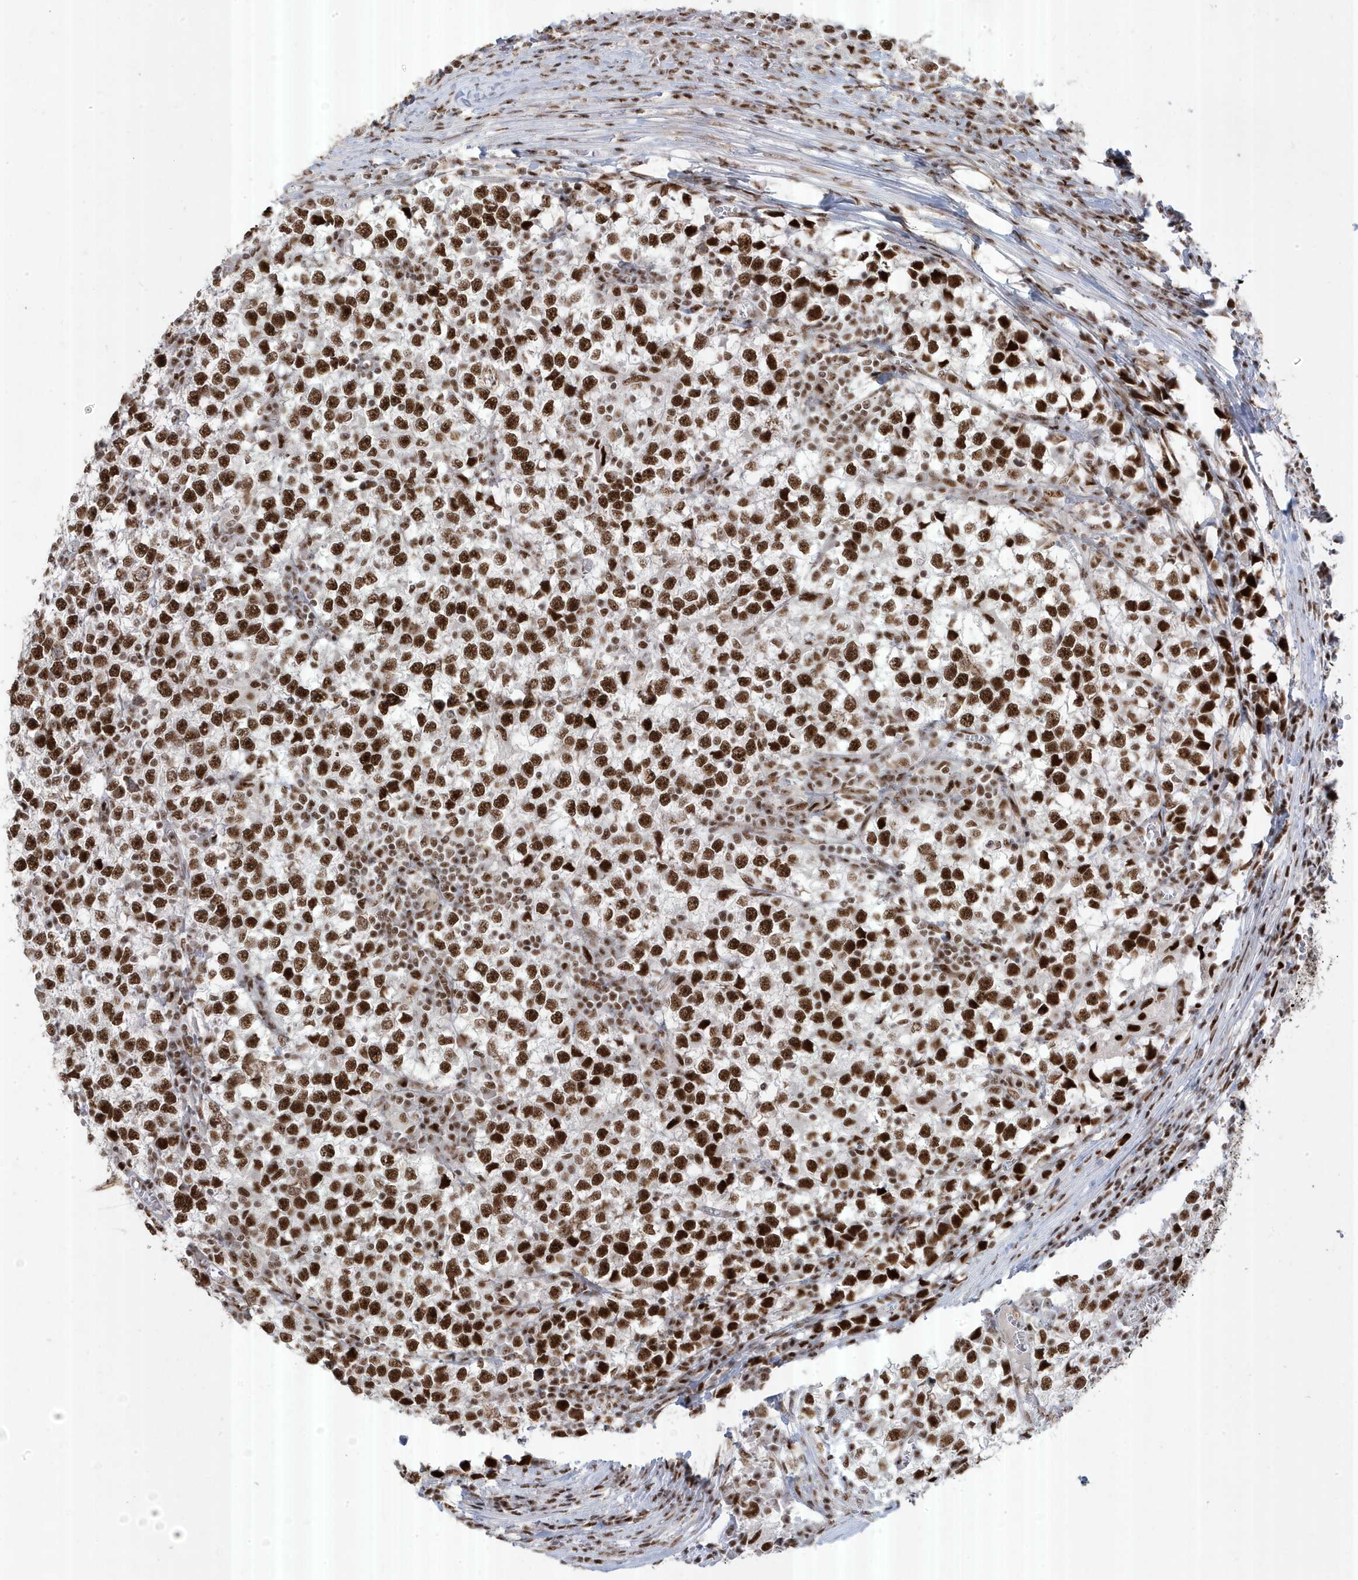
{"staining": {"intensity": "strong", "quantity": ">75%", "location": "nuclear"}, "tissue": "testis cancer", "cell_type": "Tumor cells", "image_type": "cancer", "snomed": [{"axis": "morphology", "description": "Seminoma, NOS"}, {"axis": "topography", "description": "Testis"}], "caption": "Protein staining of seminoma (testis) tissue displays strong nuclear staining in approximately >75% of tumor cells. (brown staining indicates protein expression, while blue staining denotes nuclei).", "gene": "MTREX", "patient": {"sex": "male", "age": 65}}